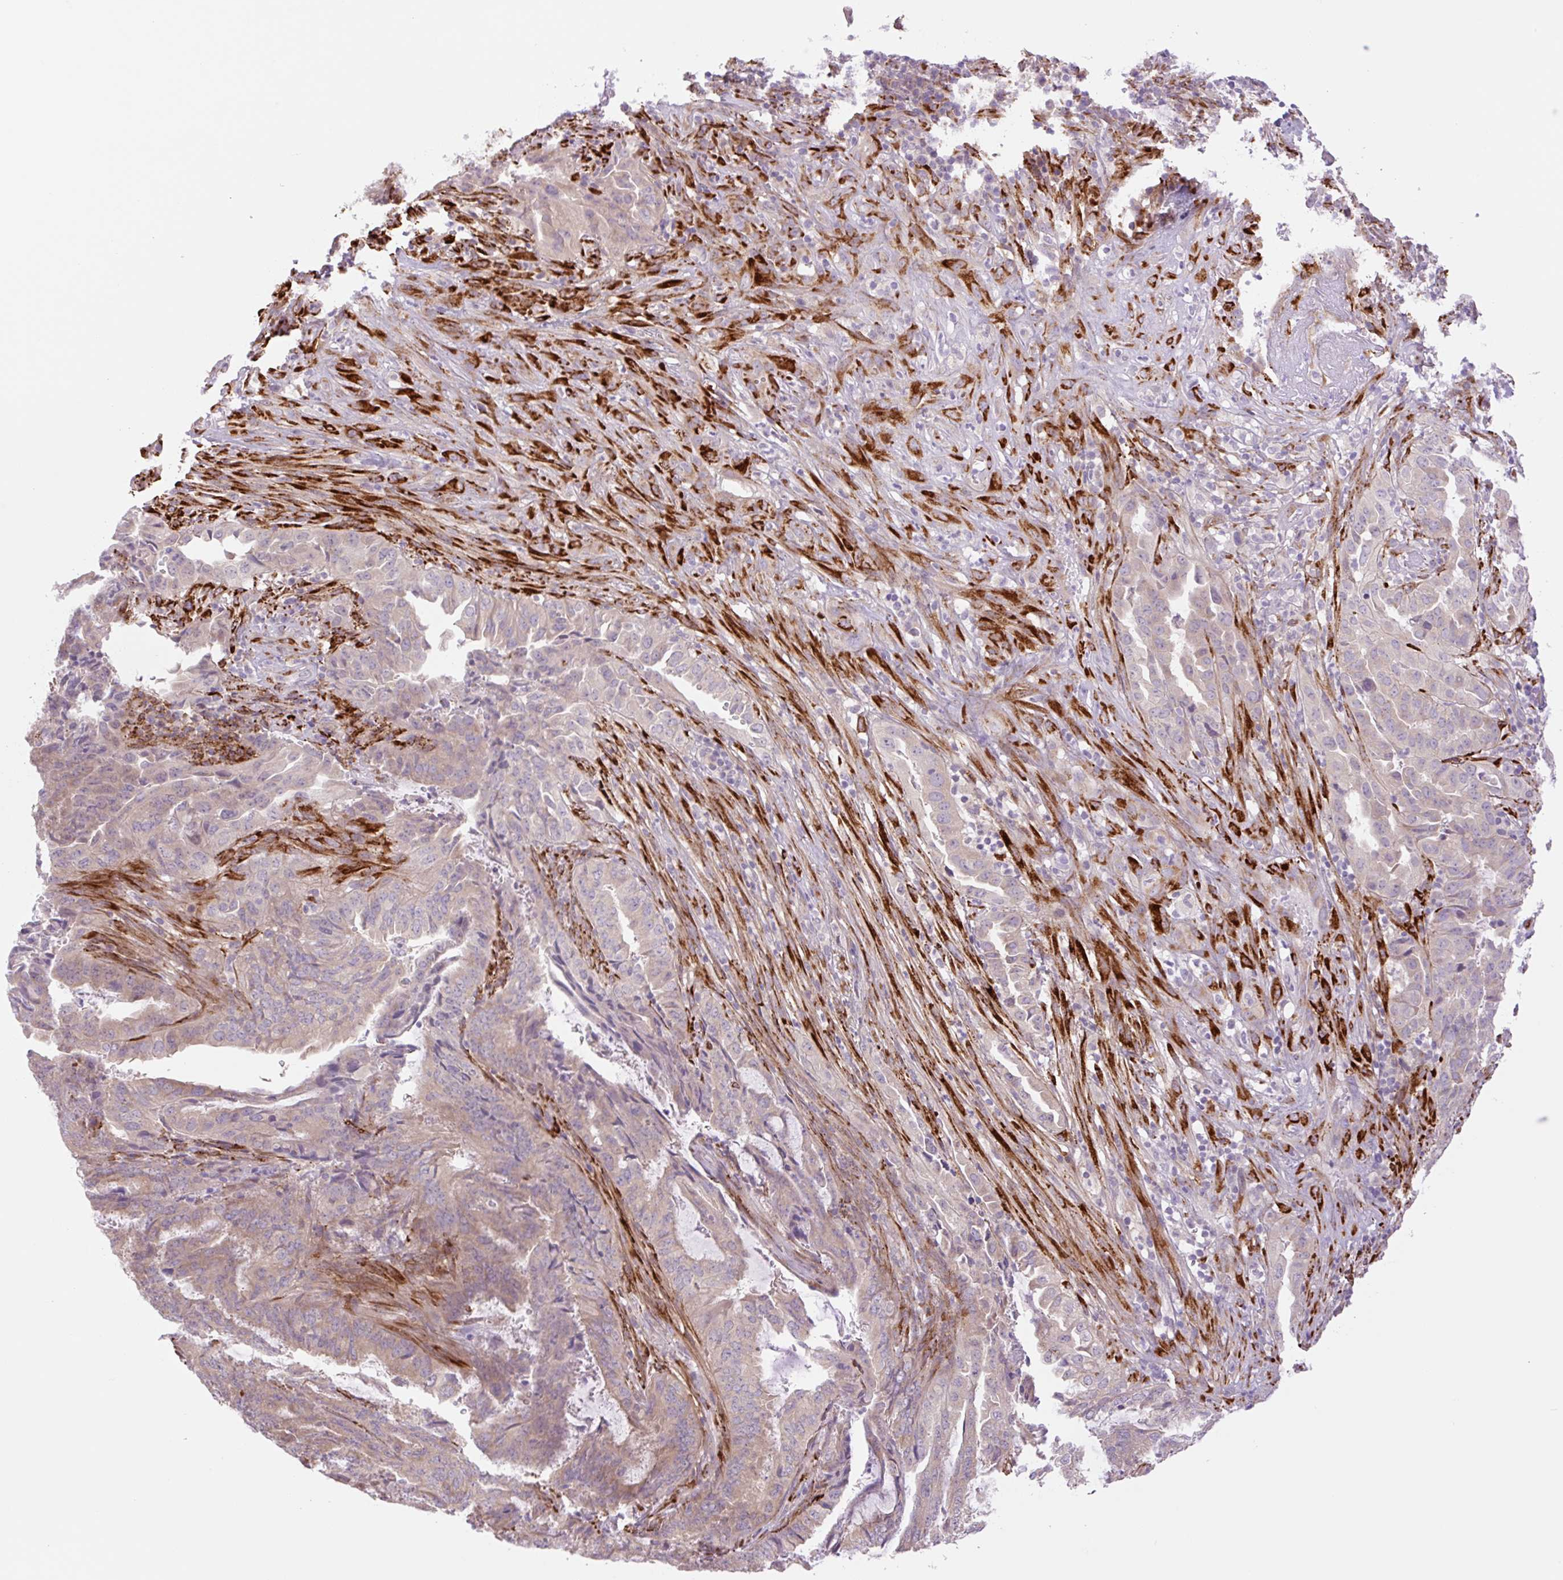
{"staining": {"intensity": "weak", "quantity": ">75%", "location": "cytoplasmic/membranous"}, "tissue": "endometrial cancer", "cell_type": "Tumor cells", "image_type": "cancer", "snomed": [{"axis": "morphology", "description": "Adenocarcinoma, NOS"}, {"axis": "topography", "description": "Endometrium"}], "caption": "The immunohistochemical stain shows weak cytoplasmic/membranous positivity in tumor cells of endometrial cancer (adenocarcinoma) tissue. The protein is shown in brown color, while the nuclei are stained blue.", "gene": "COL5A1", "patient": {"sex": "female", "age": 51}}